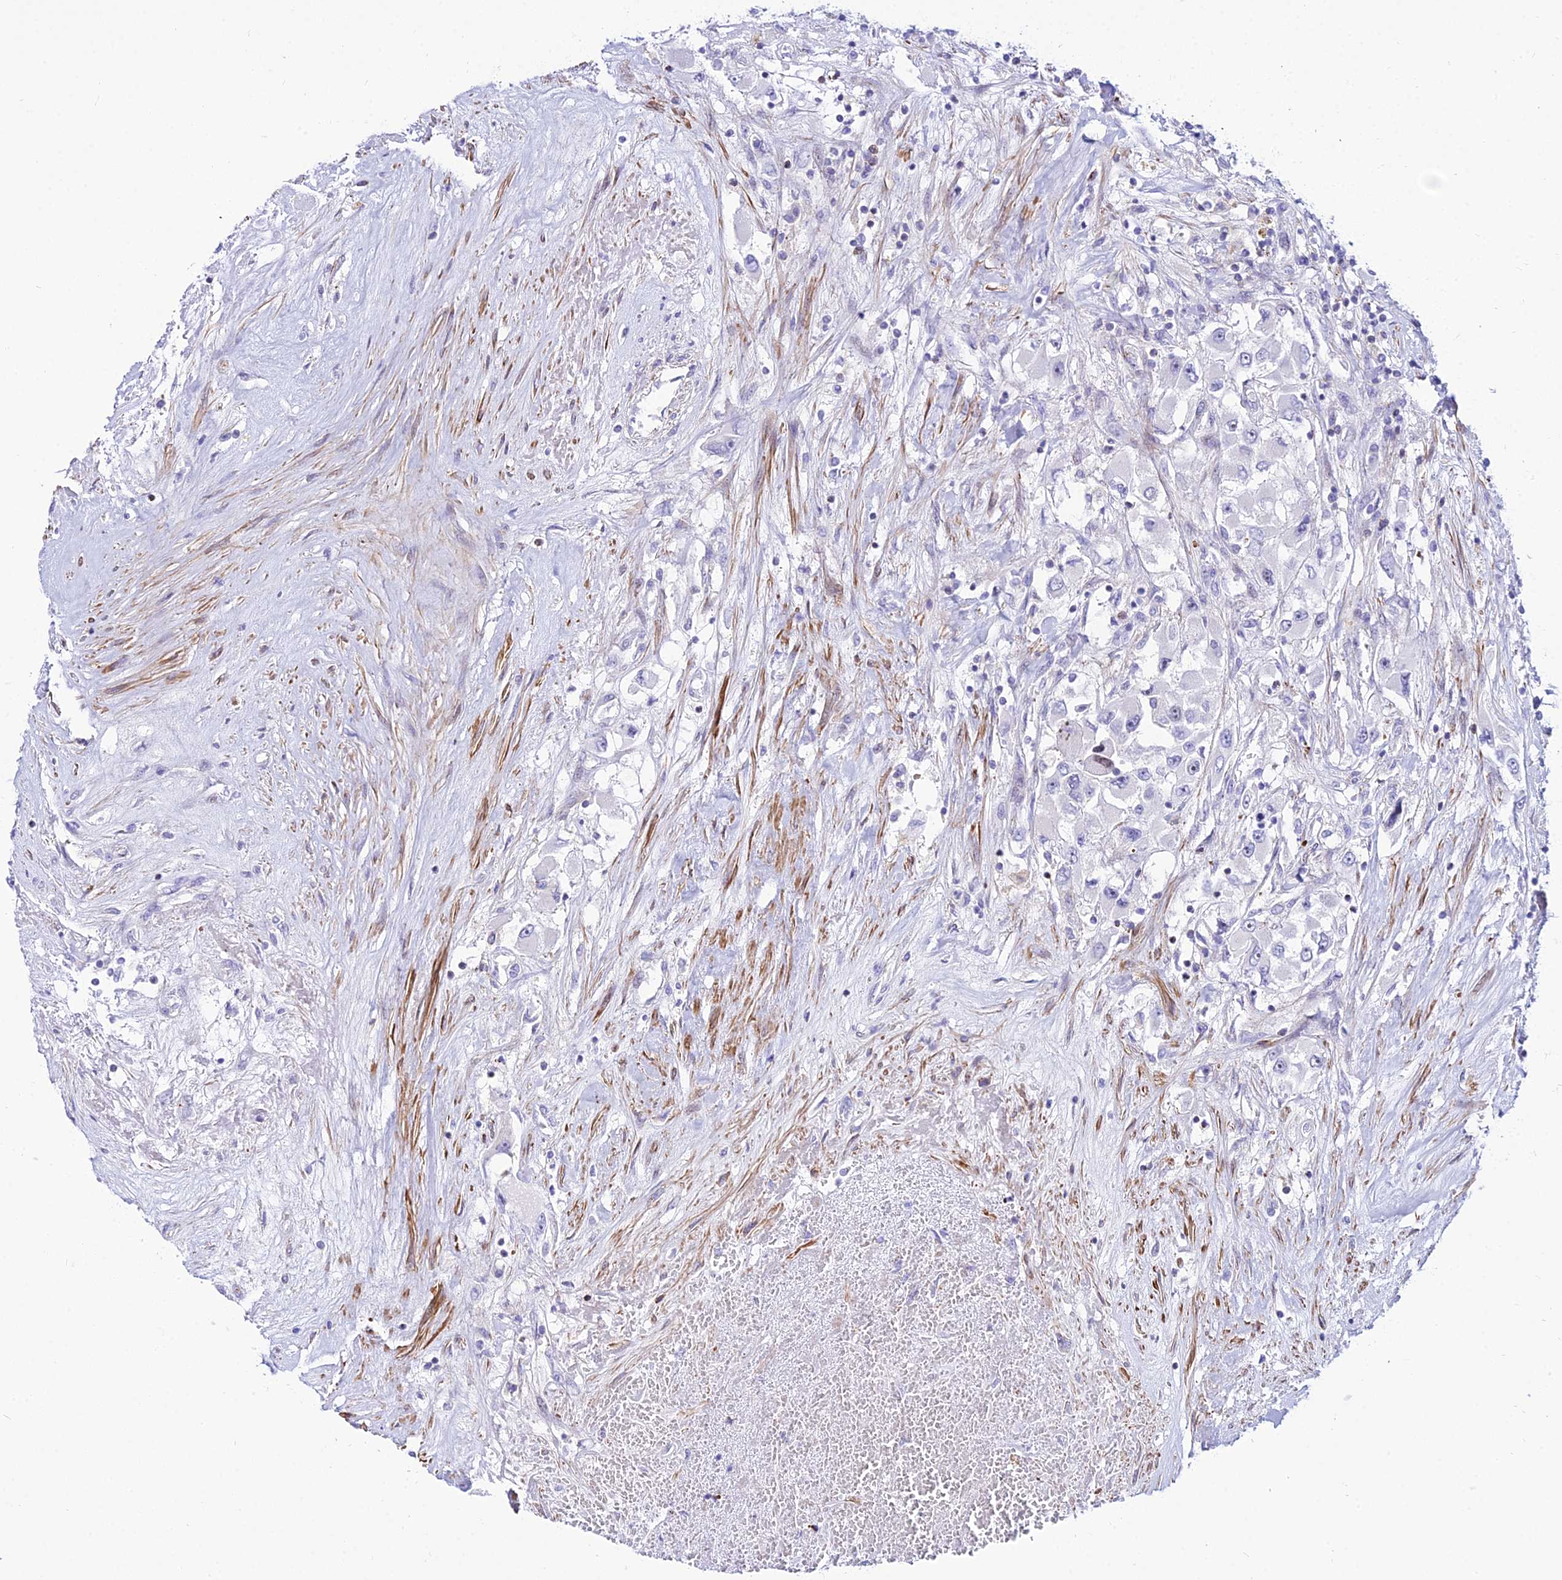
{"staining": {"intensity": "negative", "quantity": "none", "location": "none"}, "tissue": "renal cancer", "cell_type": "Tumor cells", "image_type": "cancer", "snomed": [{"axis": "morphology", "description": "Adenocarcinoma, NOS"}, {"axis": "topography", "description": "Kidney"}], "caption": "Photomicrograph shows no significant protein expression in tumor cells of renal cancer.", "gene": "DLX1", "patient": {"sex": "female", "age": 52}}